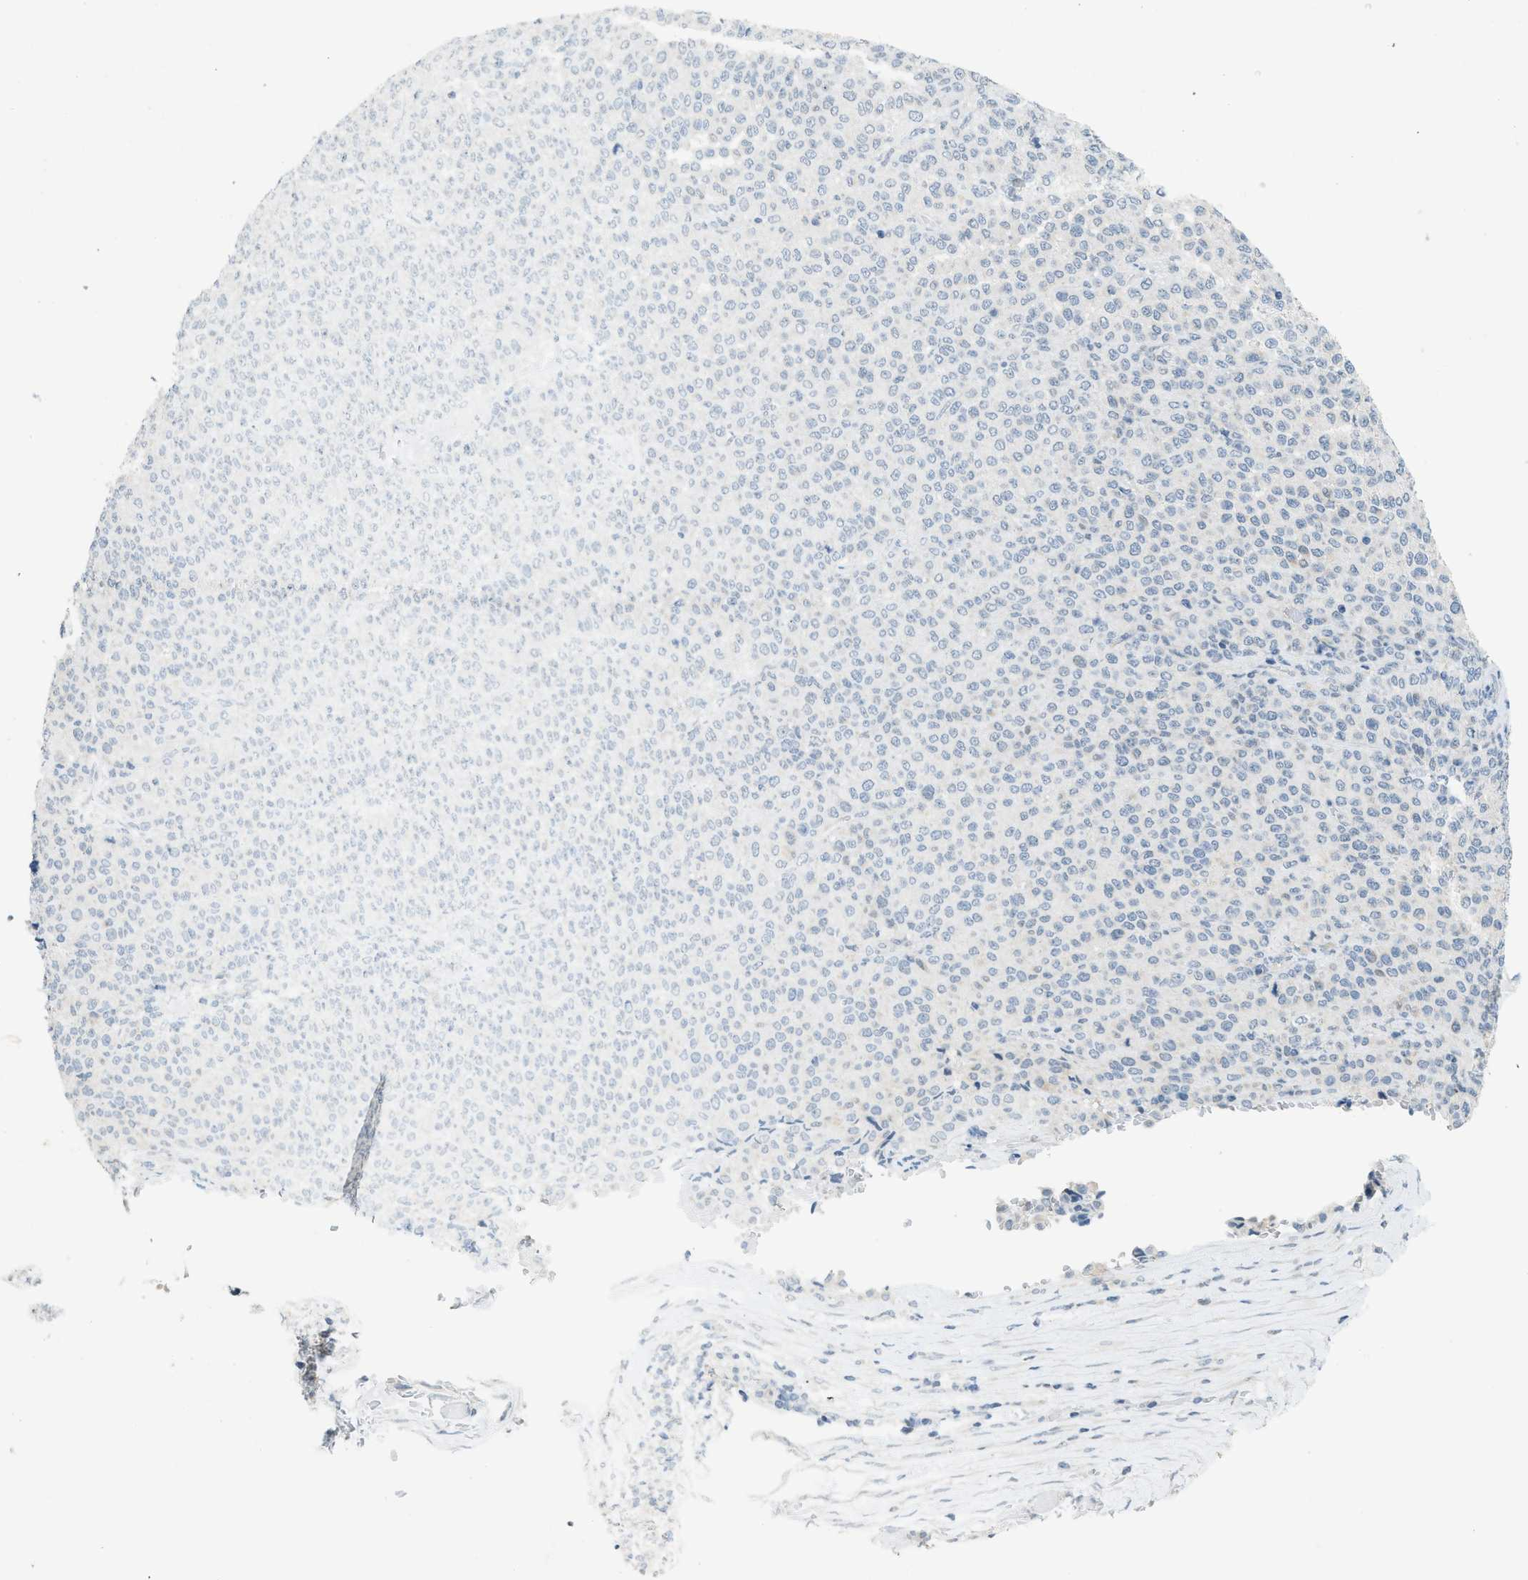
{"staining": {"intensity": "negative", "quantity": "none", "location": "none"}, "tissue": "melanoma", "cell_type": "Tumor cells", "image_type": "cancer", "snomed": [{"axis": "morphology", "description": "Malignant melanoma, Metastatic site"}, {"axis": "topography", "description": "Pancreas"}], "caption": "High power microscopy image of an immunohistochemistry image of malignant melanoma (metastatic site), revealing no significant positivity in tumor cells. (Brightfield microscopy of DAB (3,3'-diaminobenzidine) immunohistochemistry (IHC) at high magnification).", "gene": "TXNDC2", "patient": {"sex": "female", "age": 30}}